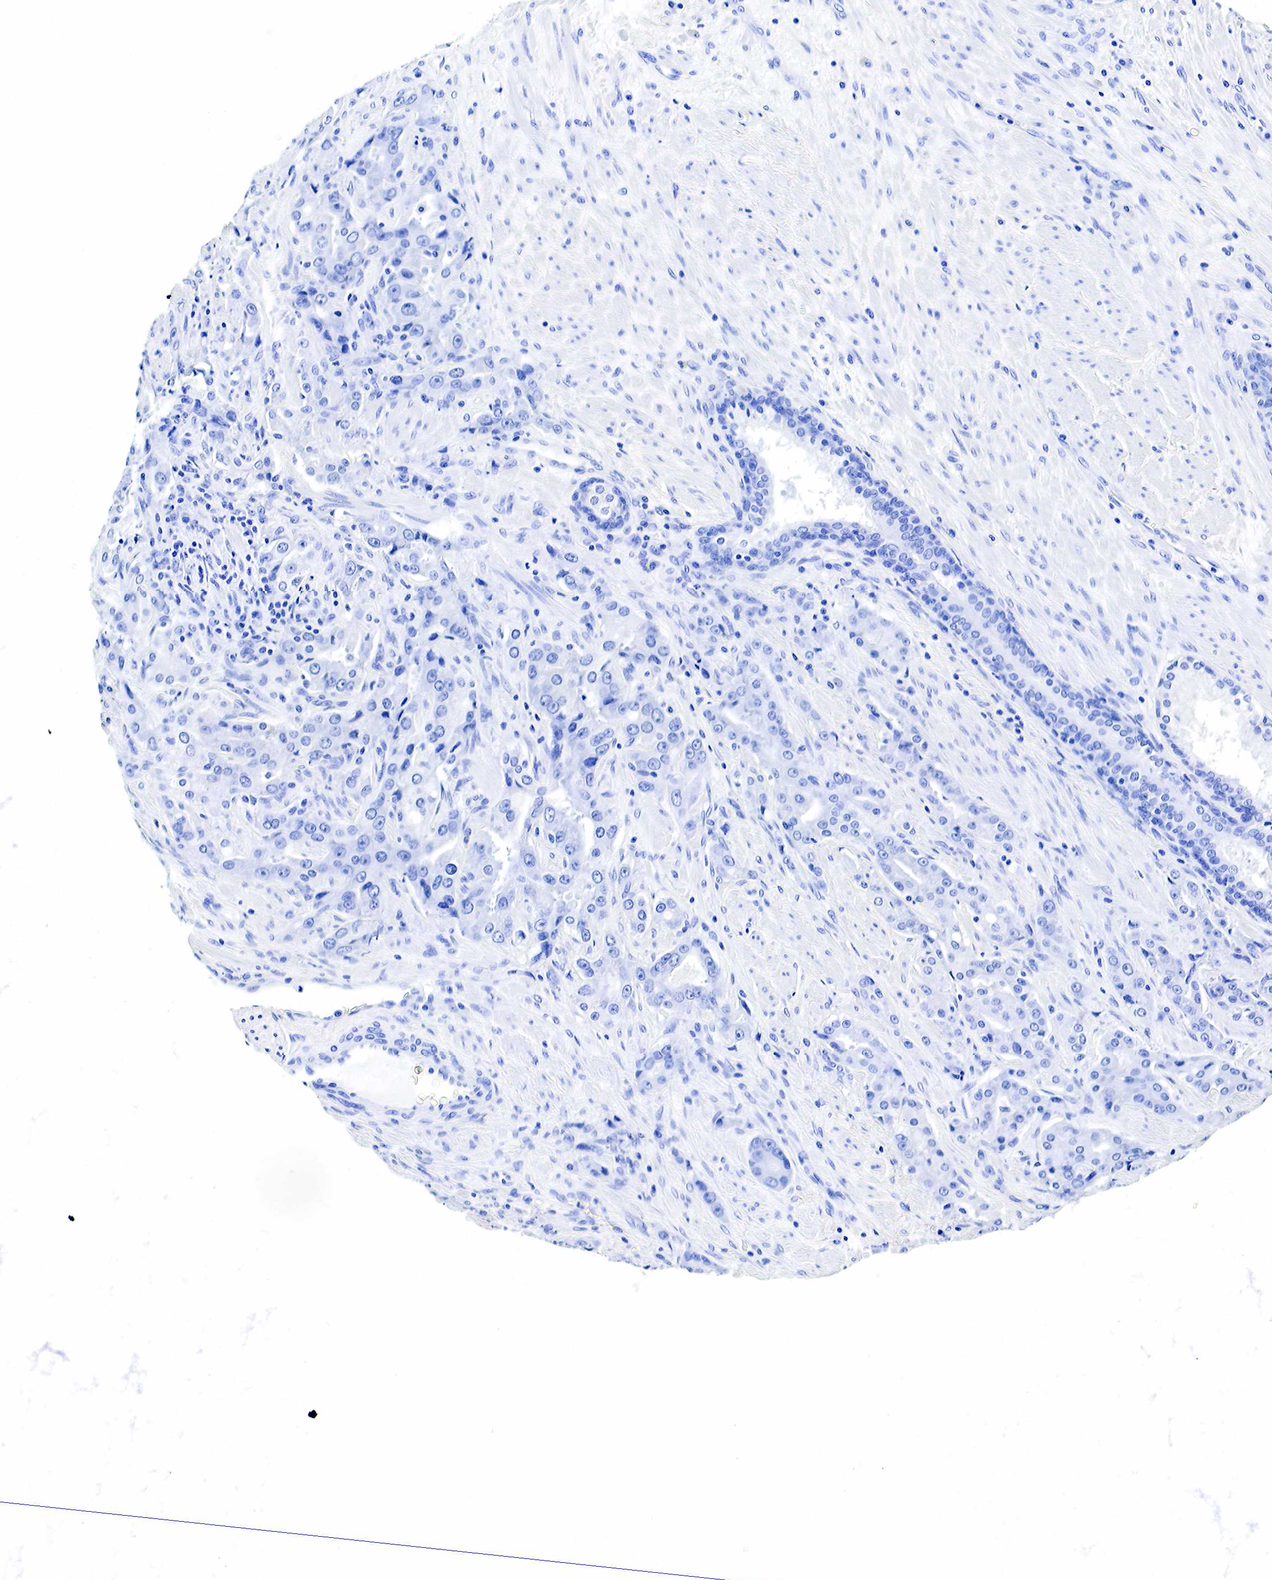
{"staining": {"intensity": "negative", "quantity": "none", "location": "none"}, "tissue": "prostate cancer", "cell_type": "Tumor cells", "image_type": "cancer", "snomed": [{"axis": "morphology", "description": "Adenocarcinoma, Medium grade"}, {"axis": "topography", "description": "Prostate"}], "caption": "Tumor cells are negative for brown protein staining in prostate adenocarcinoma (medium-grade). (DAB immunohistochemistry with hematoxylin counter stain).", "gene": "GAST", "patient": {"sex": "male", "age": 72}}